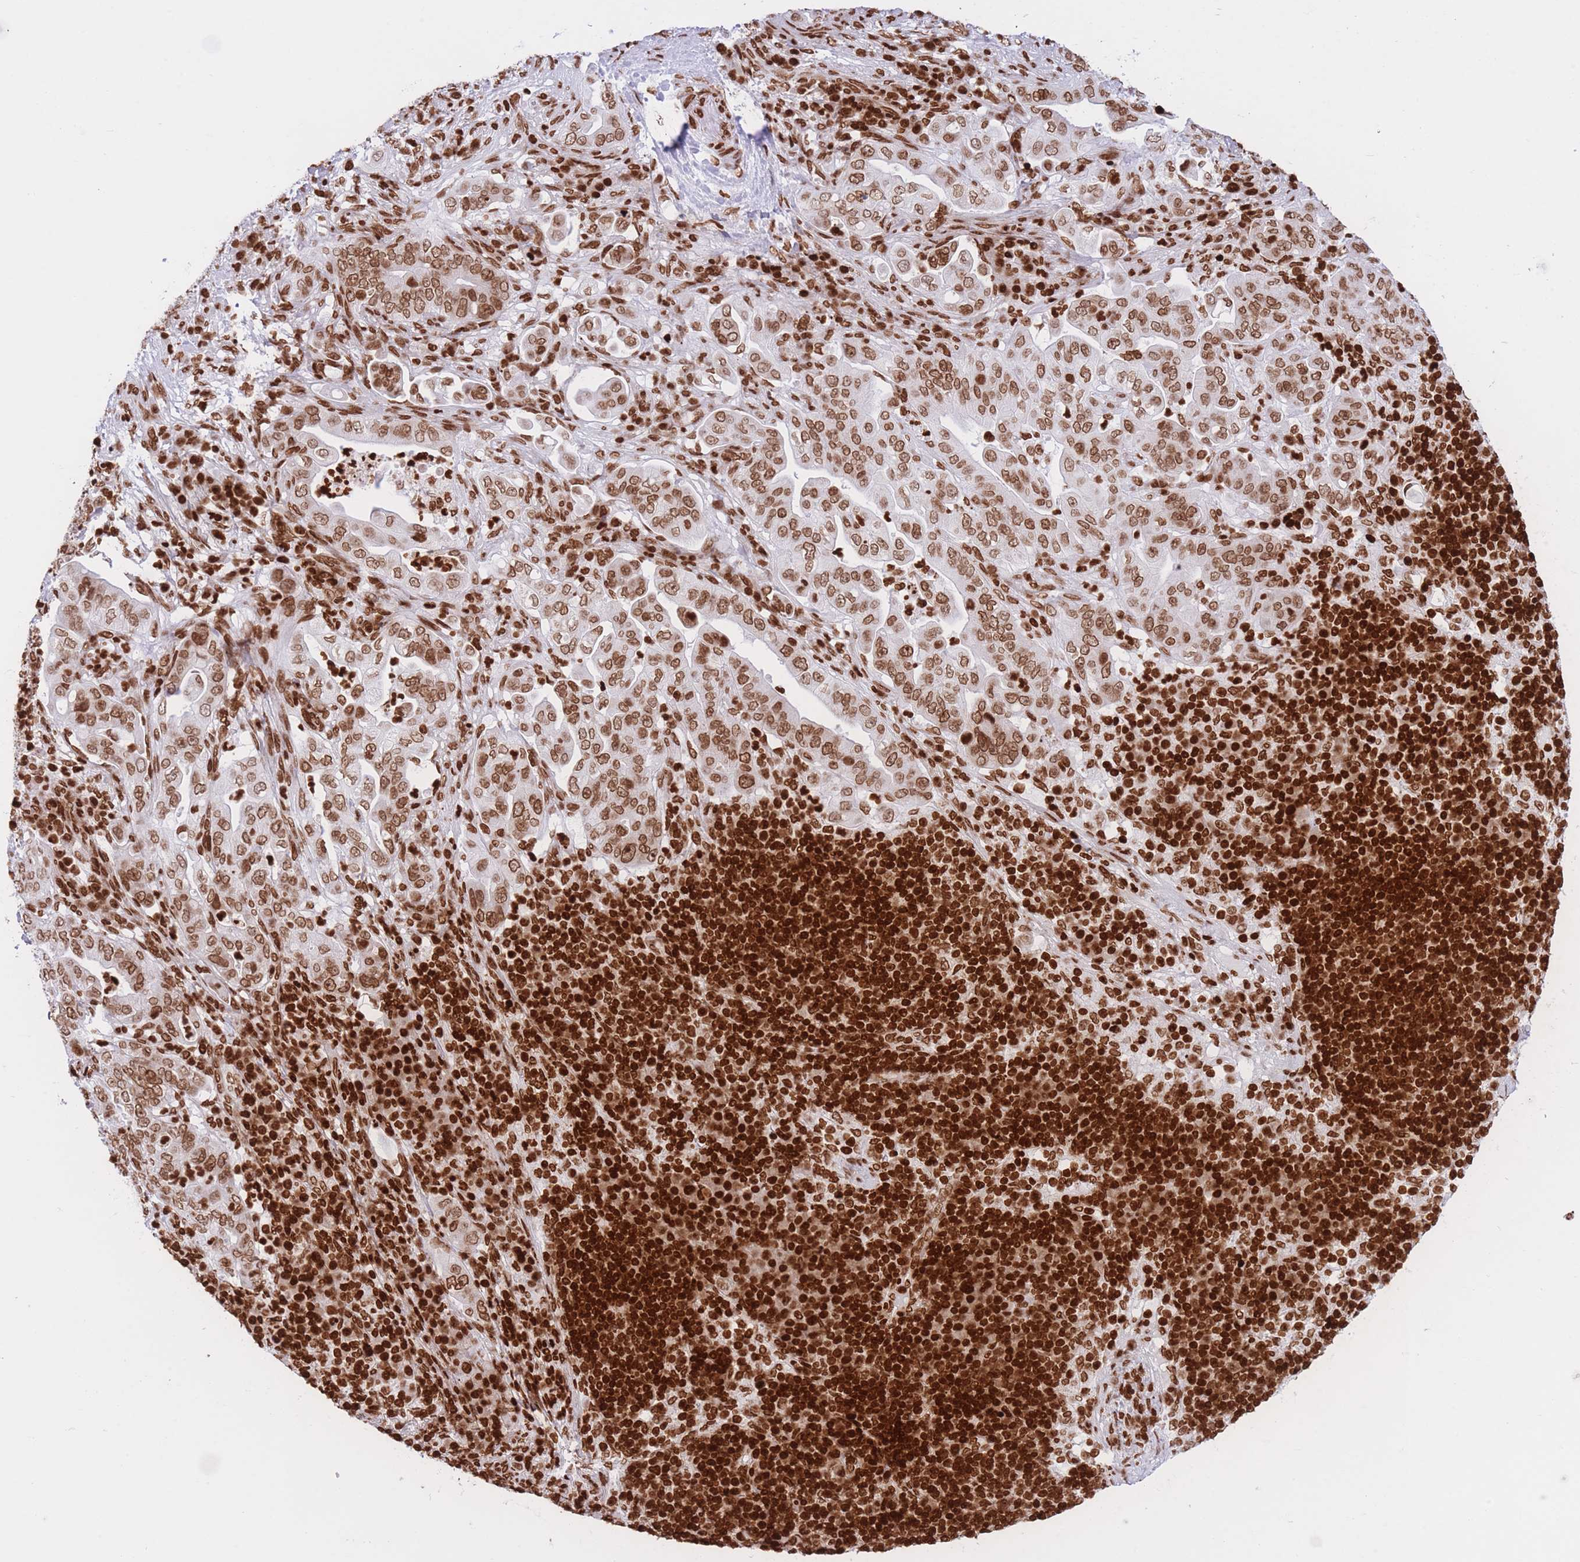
{"staining": {"intensity": "moderate", "quantity": ">75%", "location": "nuclear"}, "tissue": "pancreatic cancer", "cell_type": "Tumor cells", "image_type": "cancer", "snomed": [{"axis": "morphology", "description": "Adenocarcinoma, NOS"}, {"axis": "topography", "description": "Pancreas"}], "caption": "Brown immunohistochemical staining in human adenocarcinoma (pancreatic) exhibits moderate nuclear staining in about >75% of tumor cells.", "gene": "H2BC11", "patient": {"sex": "female", "age": 63}}